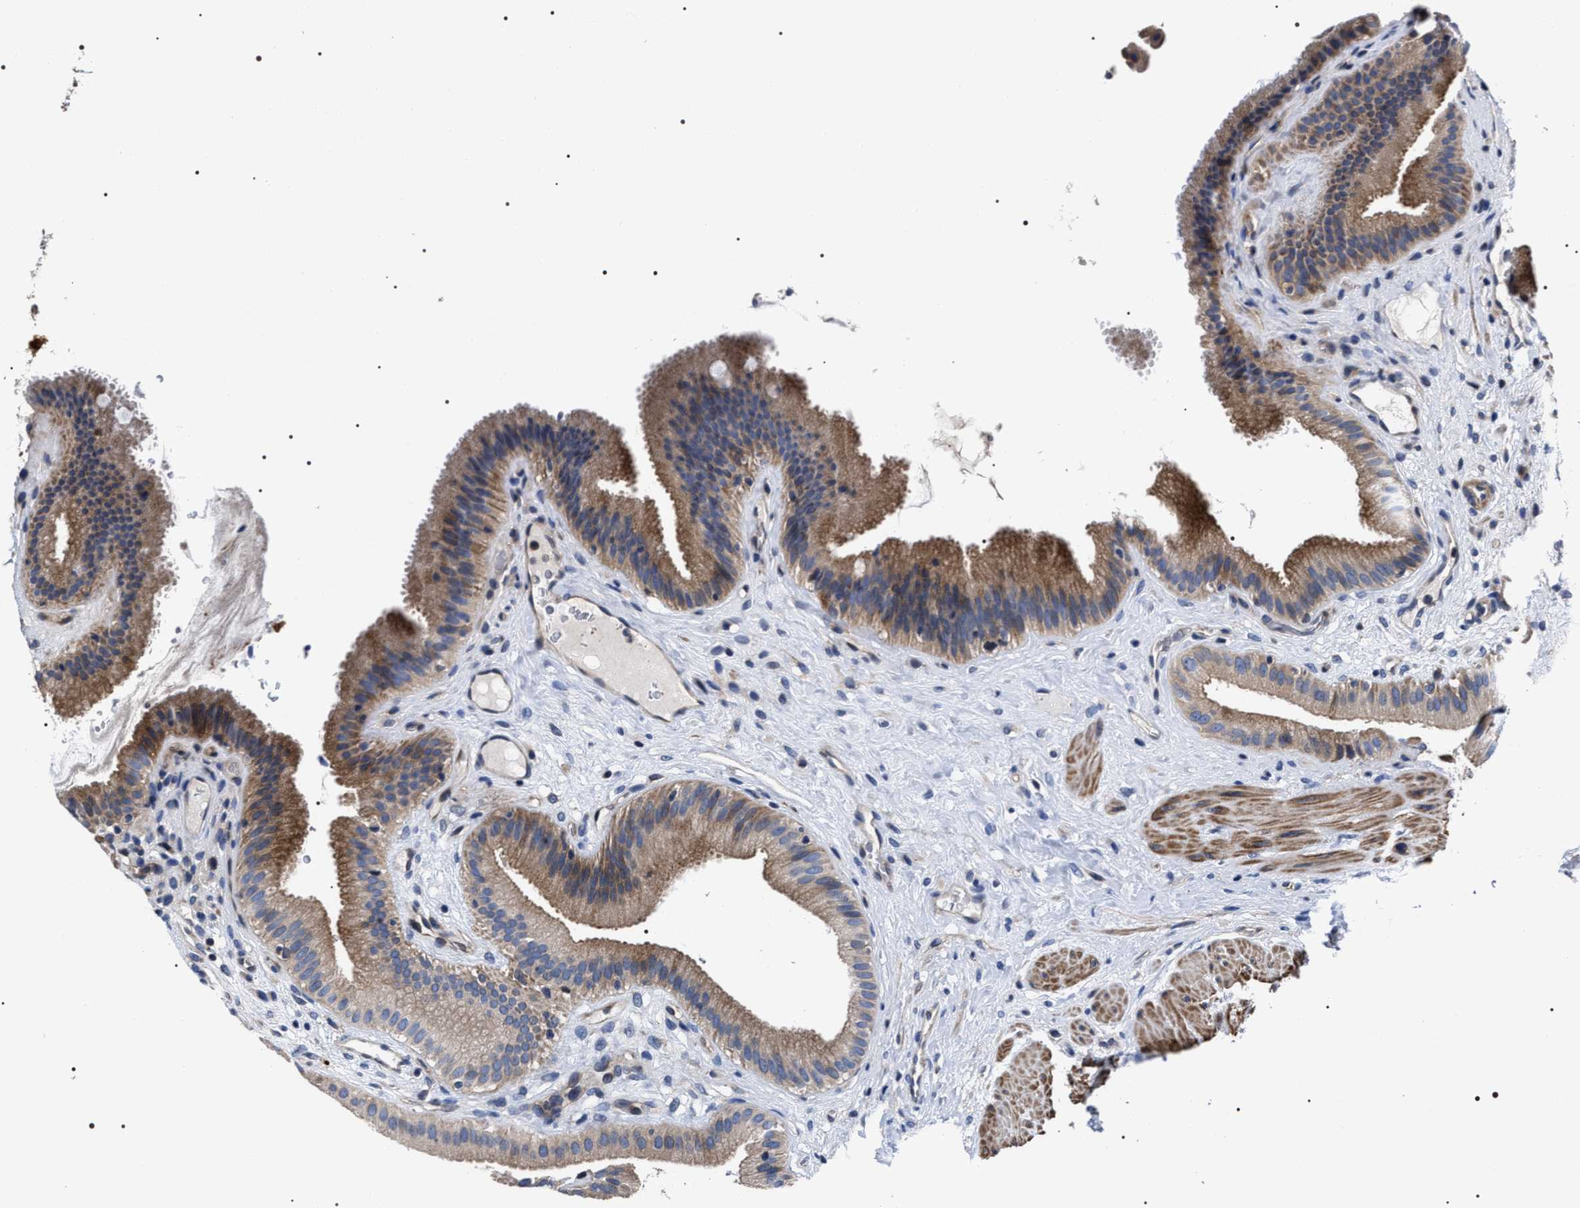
{"staining": {"intensity": "moderate", "quantity": ">75%", "location": "cytoplasmic/membranous"}, "tissue": "gallbladder", "cell_type": "Glandular cells", "image_type": "normal", "snomed": [{"axis": "morphology", "description": "Normal tissue, NOS"}, {"axis": "topography", "description": "Gallbladder"}], "caption": "A brown stain highlights moderate cytoplasmic/membranous positivity of a protein in glandular cells of benign human gallbladder.", "gene": "MIS18A", "patient": {"sex": "male", "age": 49}}